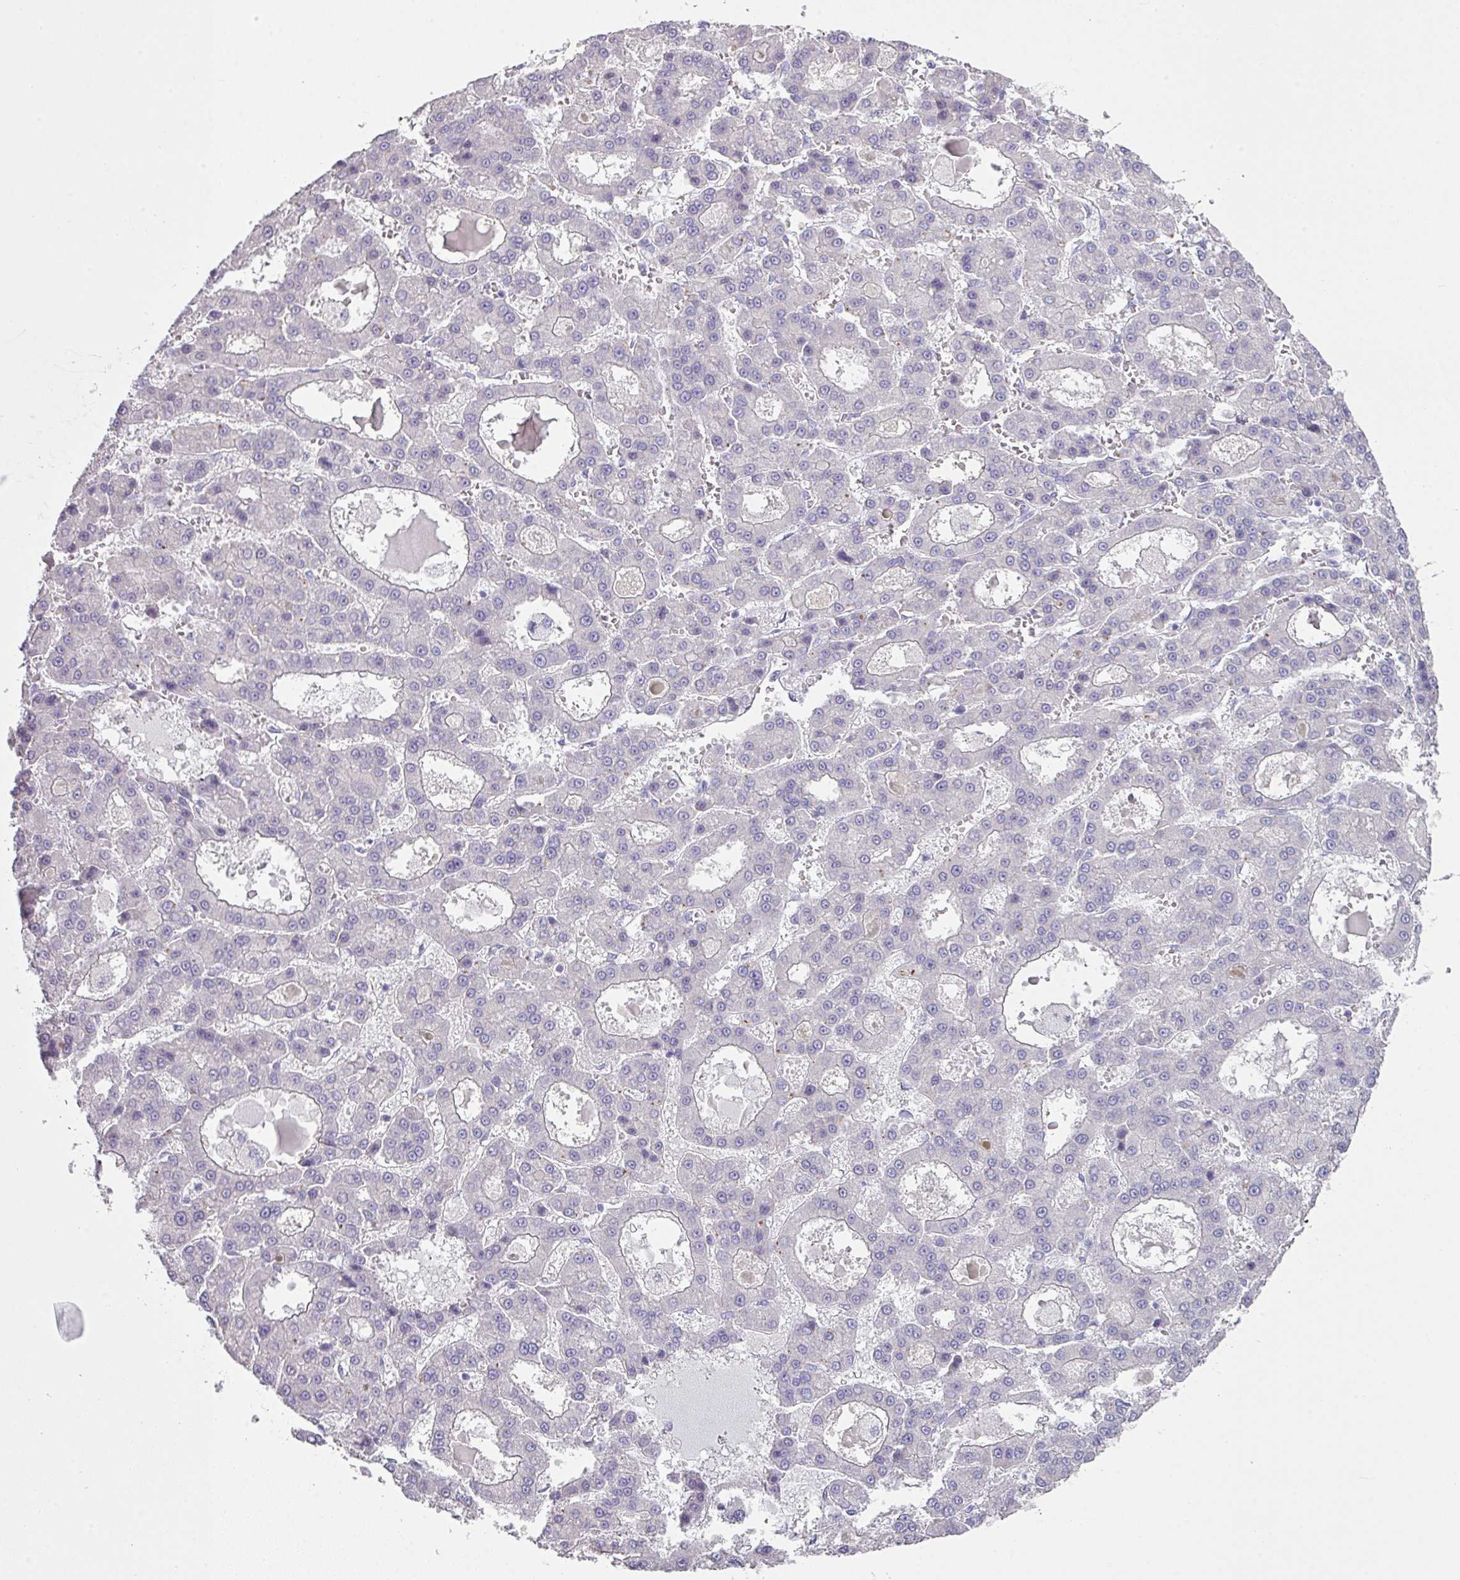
{"staining": {"intensity": "negative", "quantity": "none", "location": "none"}, "tissue": "liver cancer", "cell_type": "Tumor cells", "image_type": "cancer", "snomed": [{"axis": "morphology", "description": "Carcinoma, Hepatocellular, NOS"}, {"axis": "topography", "description": "Liver"}], "caption": "High magnification brightfield microscopy of liver cancer stained with DAB (3,3'-diaminobenzidine) (brown) and counterstained with hematoxylin (blue): tumor cells show no significant positivity. (DAB (3,3'-diaminobenzidine) IHC visualized using brightfield microscopy, high magnification).", "gene": "GLI4", "patient": {"sex": "male", "age": 70}}